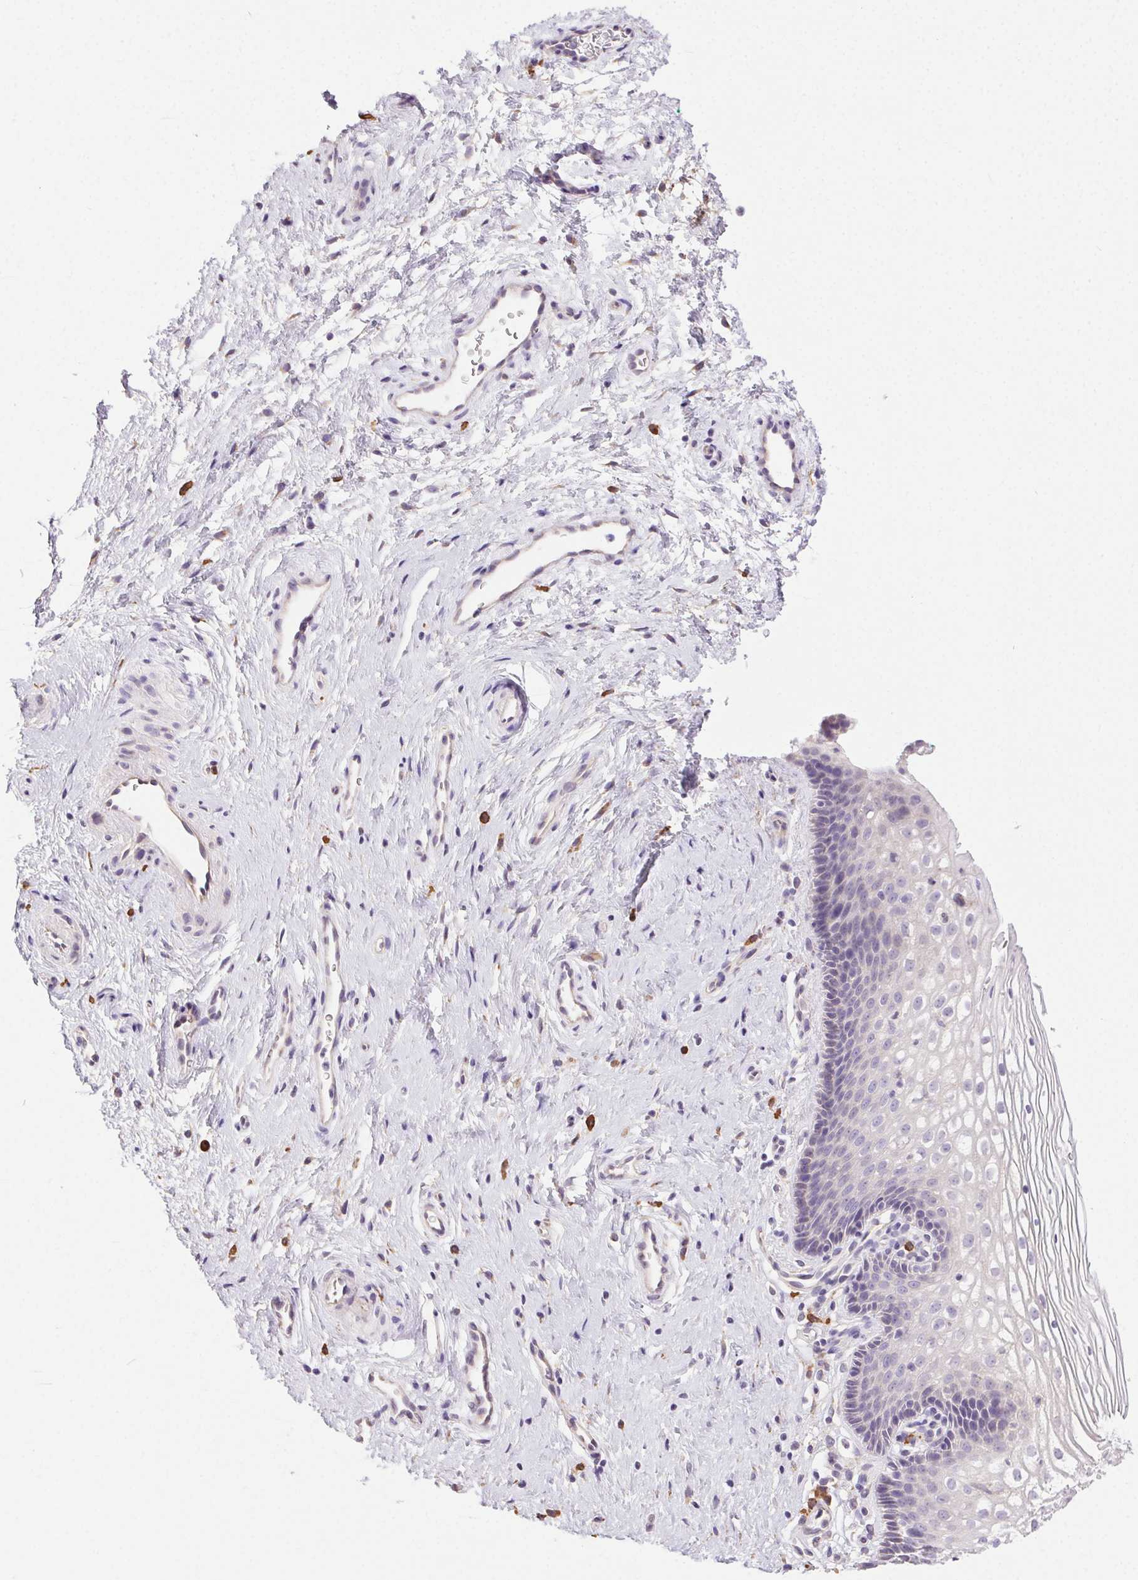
{"staining": {"intensity": "negative", "quantity": "none", "location": "none"}, "tissue": "cervix", "cell_type": "Glandular cells", "image_type": "normal", "snomed": [{"axis": "morphology", "description": "Normal tissue, NOS"}, {"axis": "topography", "description": "Cervix"}], "caption": "A micrograph of cervix stained for a protein reveals no brown staining in glandular cells. Brightfield microscopy of IHC stained with DAB (brown) and hematoxylin (blue), captured at high magnification.", "gene": "SNX31", "patient": {"sex": "female", "age": 34}}